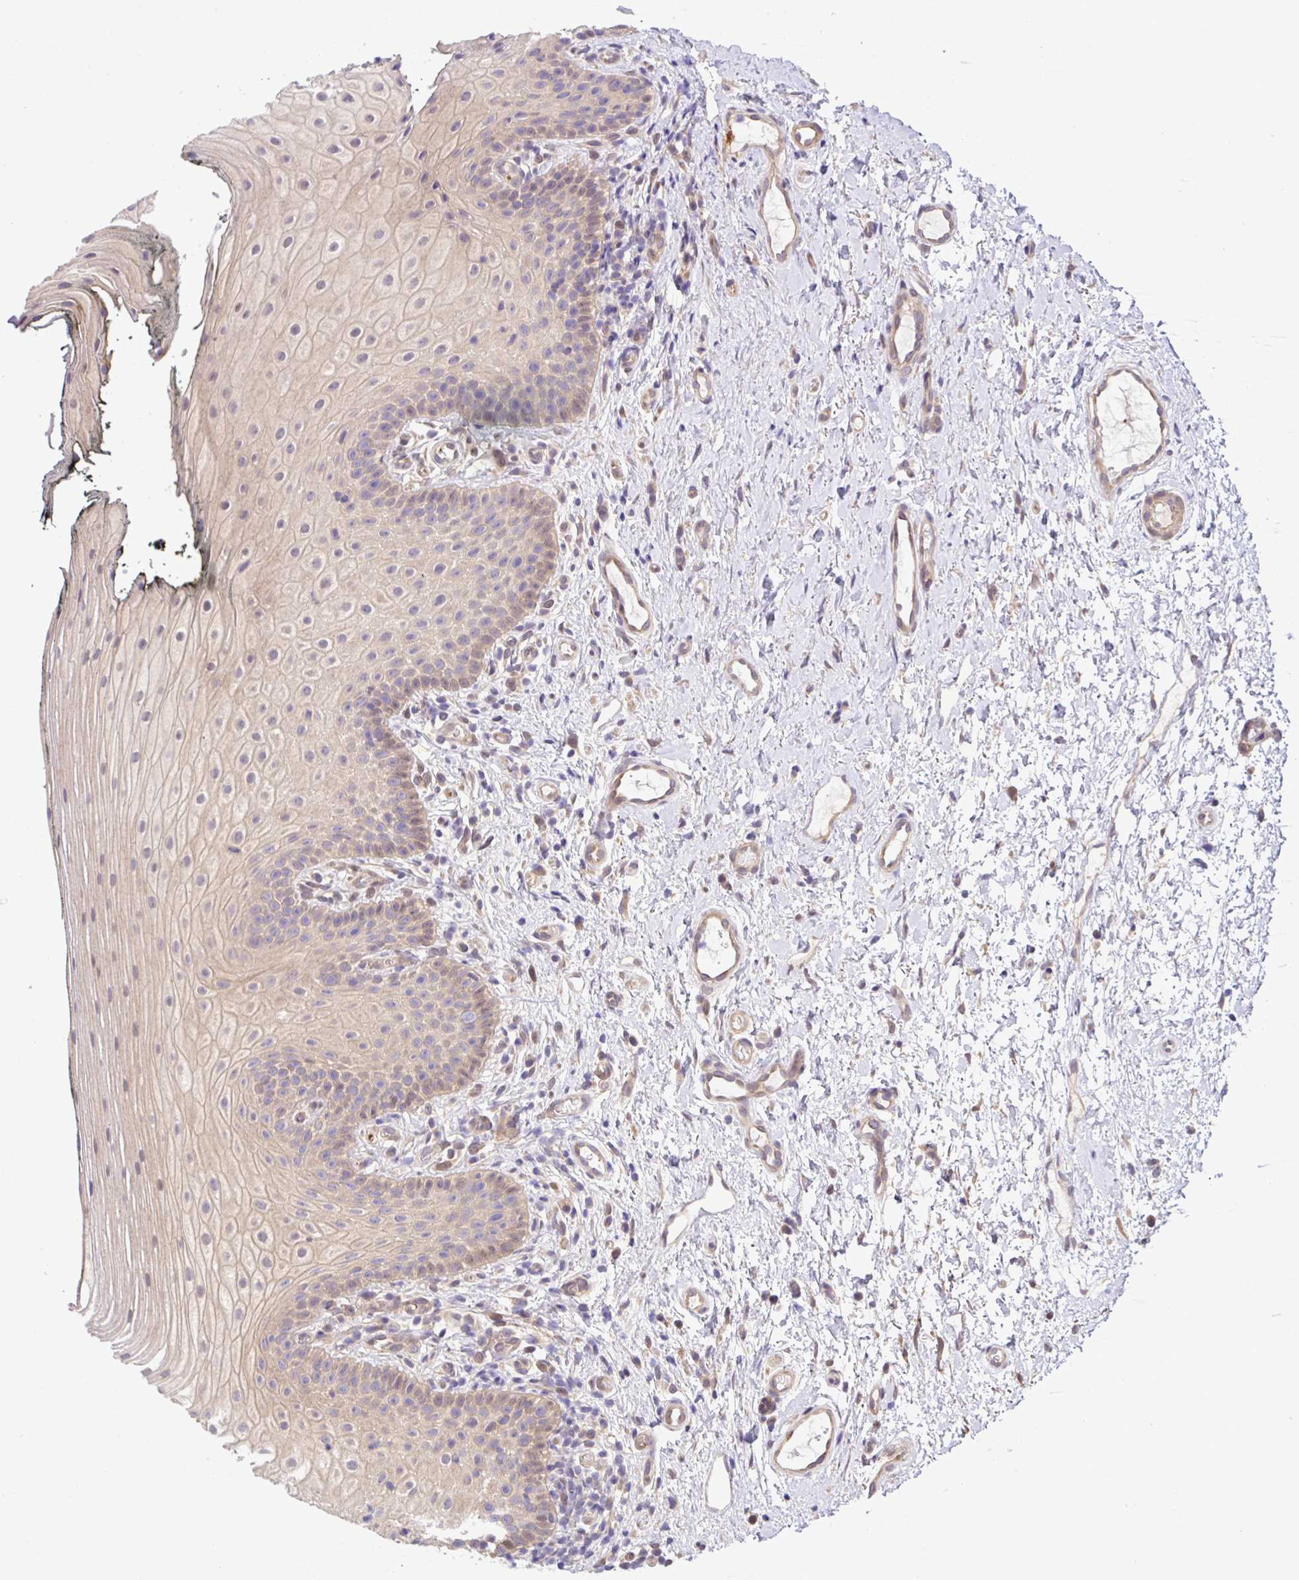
{"staining": {"intensity": "weak", "quantity": "25%-75%", "location": "cytoplasmic/membranous,nuclear"}, "tissue": "oral mucosa", "cell_type": "Squamous epithelial cells", "image_type": "normal", "snomed": [{"axis": "morphology", "description": "Normal tissue, NOS"}, {"axis": "topography", "description": "Oral tissue"}], "caption": "Unremarkable oral mucosa reveals weak cytoplasmic/membranous,nuclear expression in approximately 25%-75% of squamous epithelial cells, visualized by immunohistochemistry.", "gene": "UBE4A", "patient": {"sex": "male", "age": 75}}